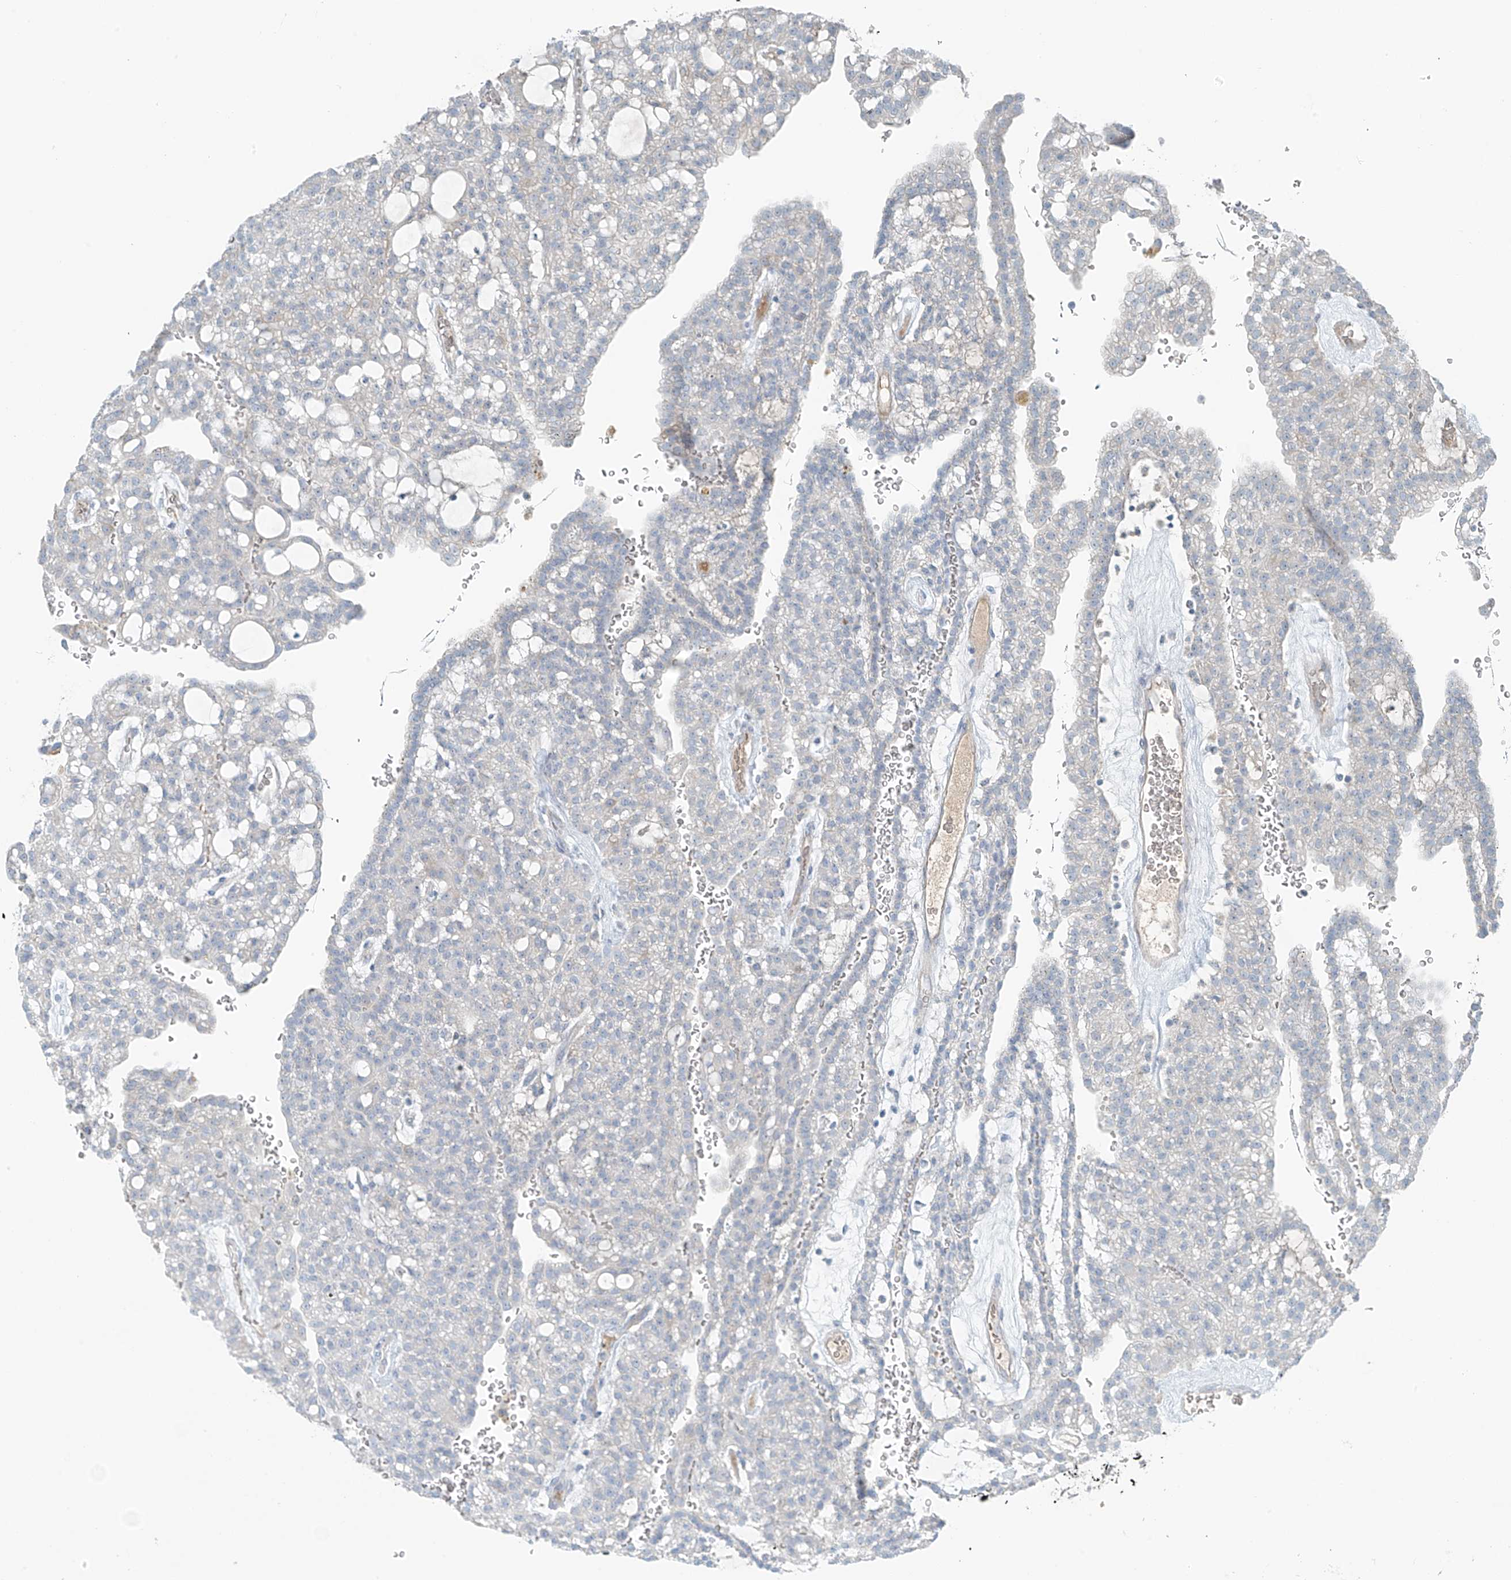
{"staining": {"intensity": "negative", "quantity": "none", "location": "none"}, "tissue": "renal cancer", "cell_type": "Tumor cells", "image_type": "cancer", "snomed": [{"axis": "morphology", "description": "Adenocarcinoma, NOS"}, {"axis": "topography", "description": "Kidney"}], "caption": "Adenocarcinoma (renal) was stained to show a protein in brown. There is no significant staining in tumor cells.", "gene": "FAM131C", "patient": {"sex": "male", "age": 63}}